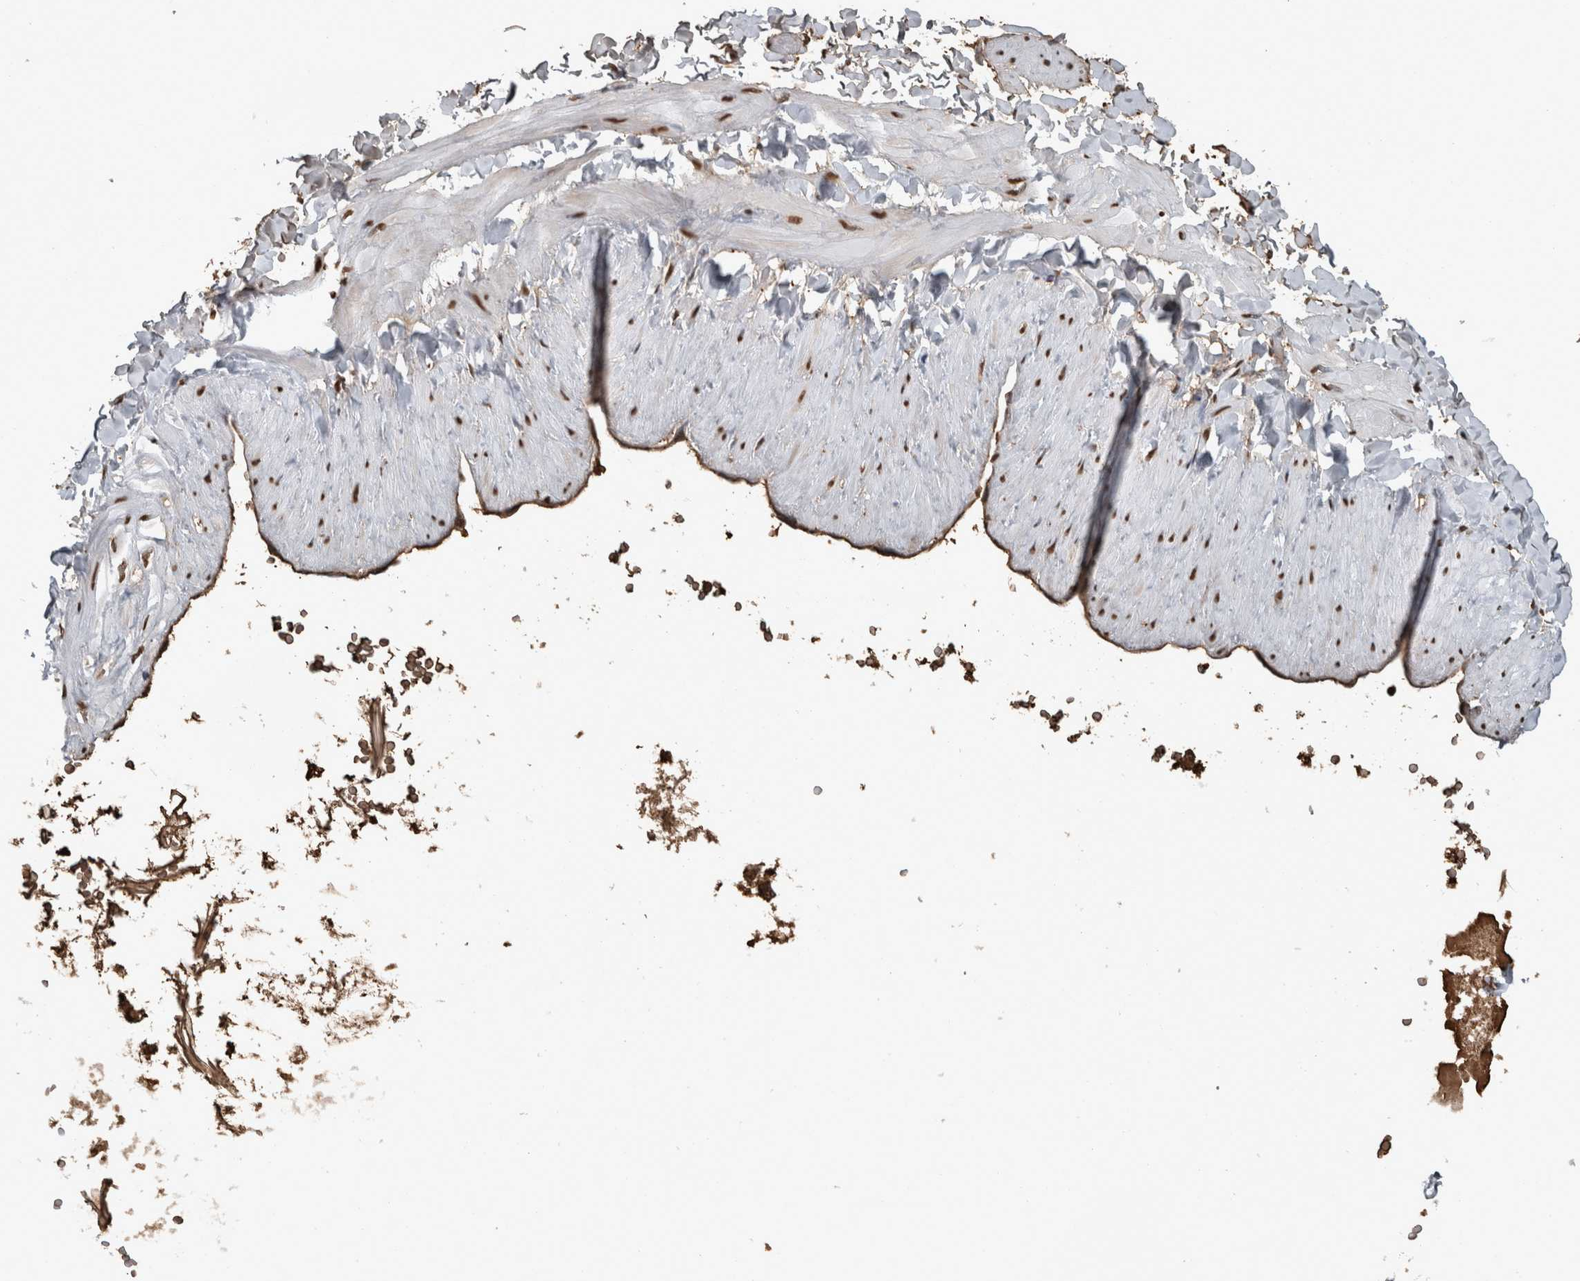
{"staining": {"intensity": "moderate", "quantity": ">75%", "location": "nuclear"}, "tissue": "soft tissue", "cell_type": "Chondrocytes", "image_type": "normal", "snomed": [{"axis": "morphology", "description": "Normal tissue, NOS"}, {"axis": "topography", "description": "Adipose tissue"}, {"axis": "topography", "description": "Vascular tissue"}, {"axis": "topography", "description": "Peripheral nerve tissue"}], "caption": "A medium amount of moderate nuclear positivity is present in about >75% of chondrocytes in normal soft tissue. The staining was performed using DAB, with brown indicating positive protein expression. Nuclei are stained blue with hematoxylin.", "gene": "TGS1", "patient": {"sex": "male", "age": 25}}